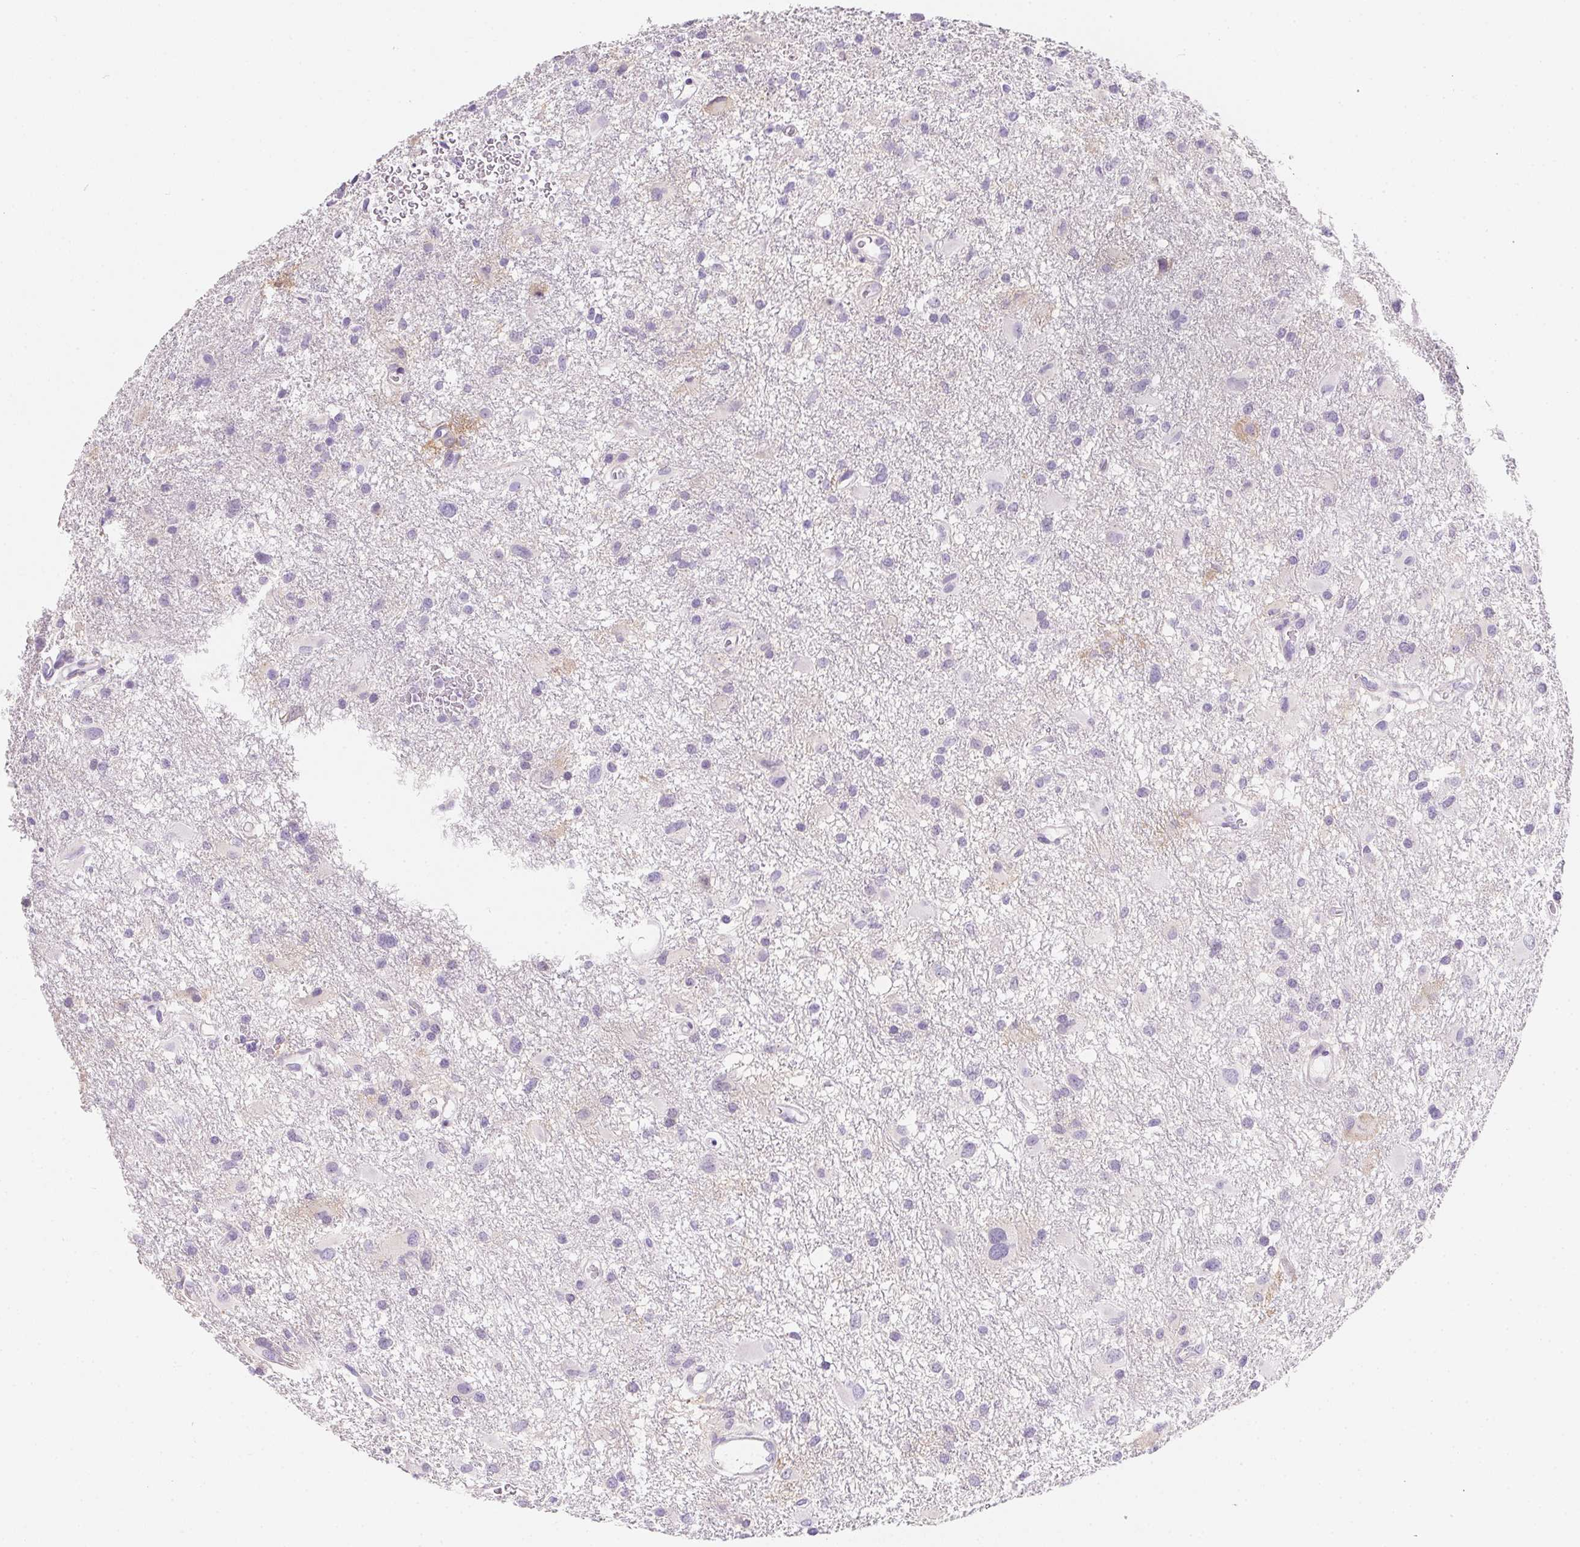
{"staining": {"intensity": "negative", "quantity": "none", "location": "none"}, "tissue": "glioma", "cell_type": "Tumor cells", "image_type": "cancer", "snomed": [{"axis": "morphology", "description": "Glioma, malignant, High grade"}, {"axis": "topography", "description": "Brain"}], "caption": "This is an immunohistochemistry histopathology image of human malignant glioma (high-grade). There is no staining in tumor cells.", "gene": "AQP5", "patient": {"sex": "male", "age": 53}}